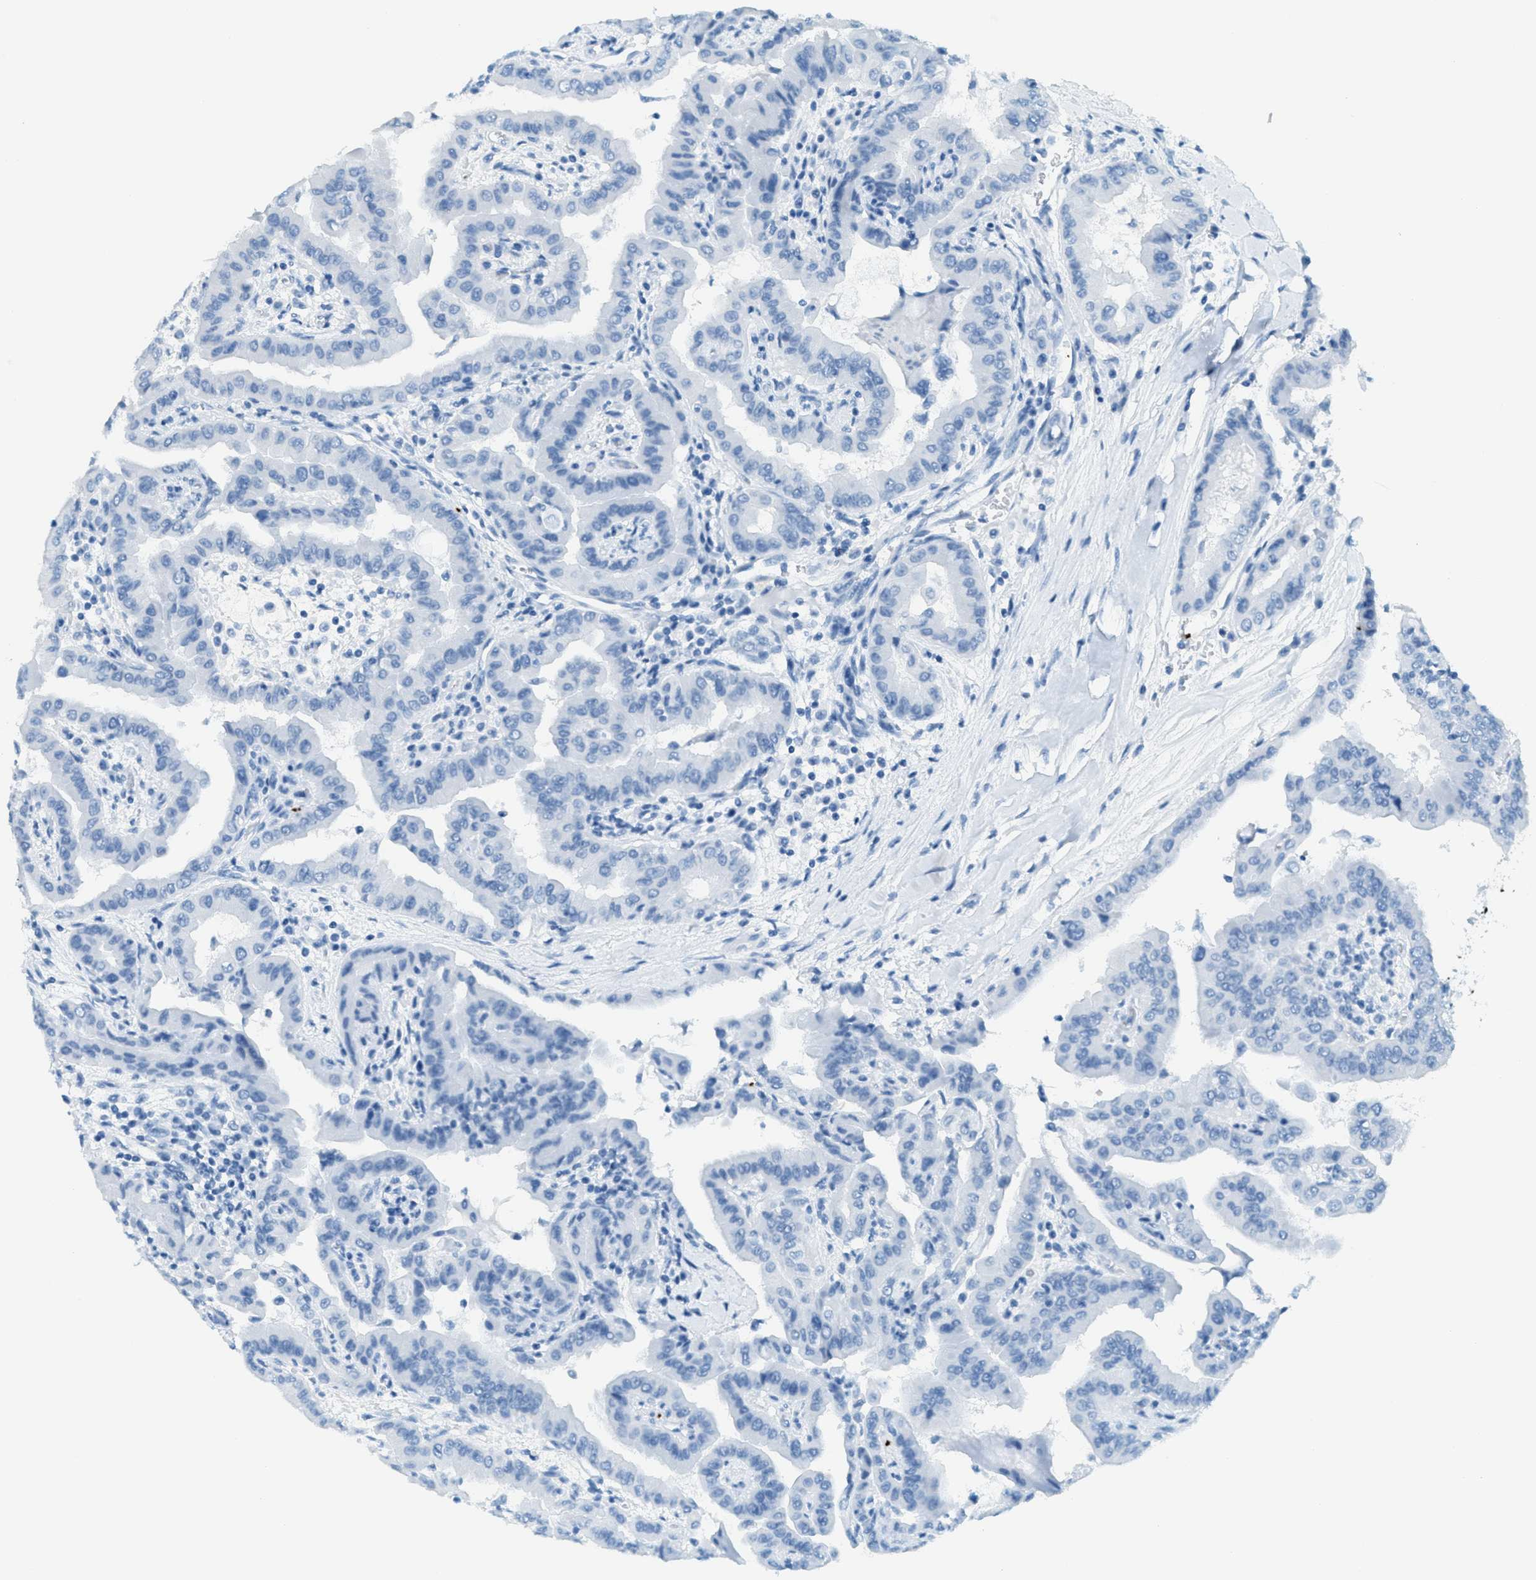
{"staining": {"intensity": "negative", "quantity": "none", "location": "none"}, "tissue": "thyroid cancer", "cell_type": "Tumor cells", "image_type": "cancer", "snomed": [{"axis": "morphology", "description": "Papillary adenocarcinoma, NOS"}, {"axis": "topography", "description": "Thyroid gland"}], "caption": "A high-resolution image shows IHC staining of thyroid papillary adenocarcinoma, which displays no significant positivity in tumor cells. The staining is performed using DAB (3,3'-diaminobenzidine) brown chromogen with nuclei counter-stained in using hematoxylin.", "gene": "PPBP", "patient": {"sex": "male", "age": 33}}